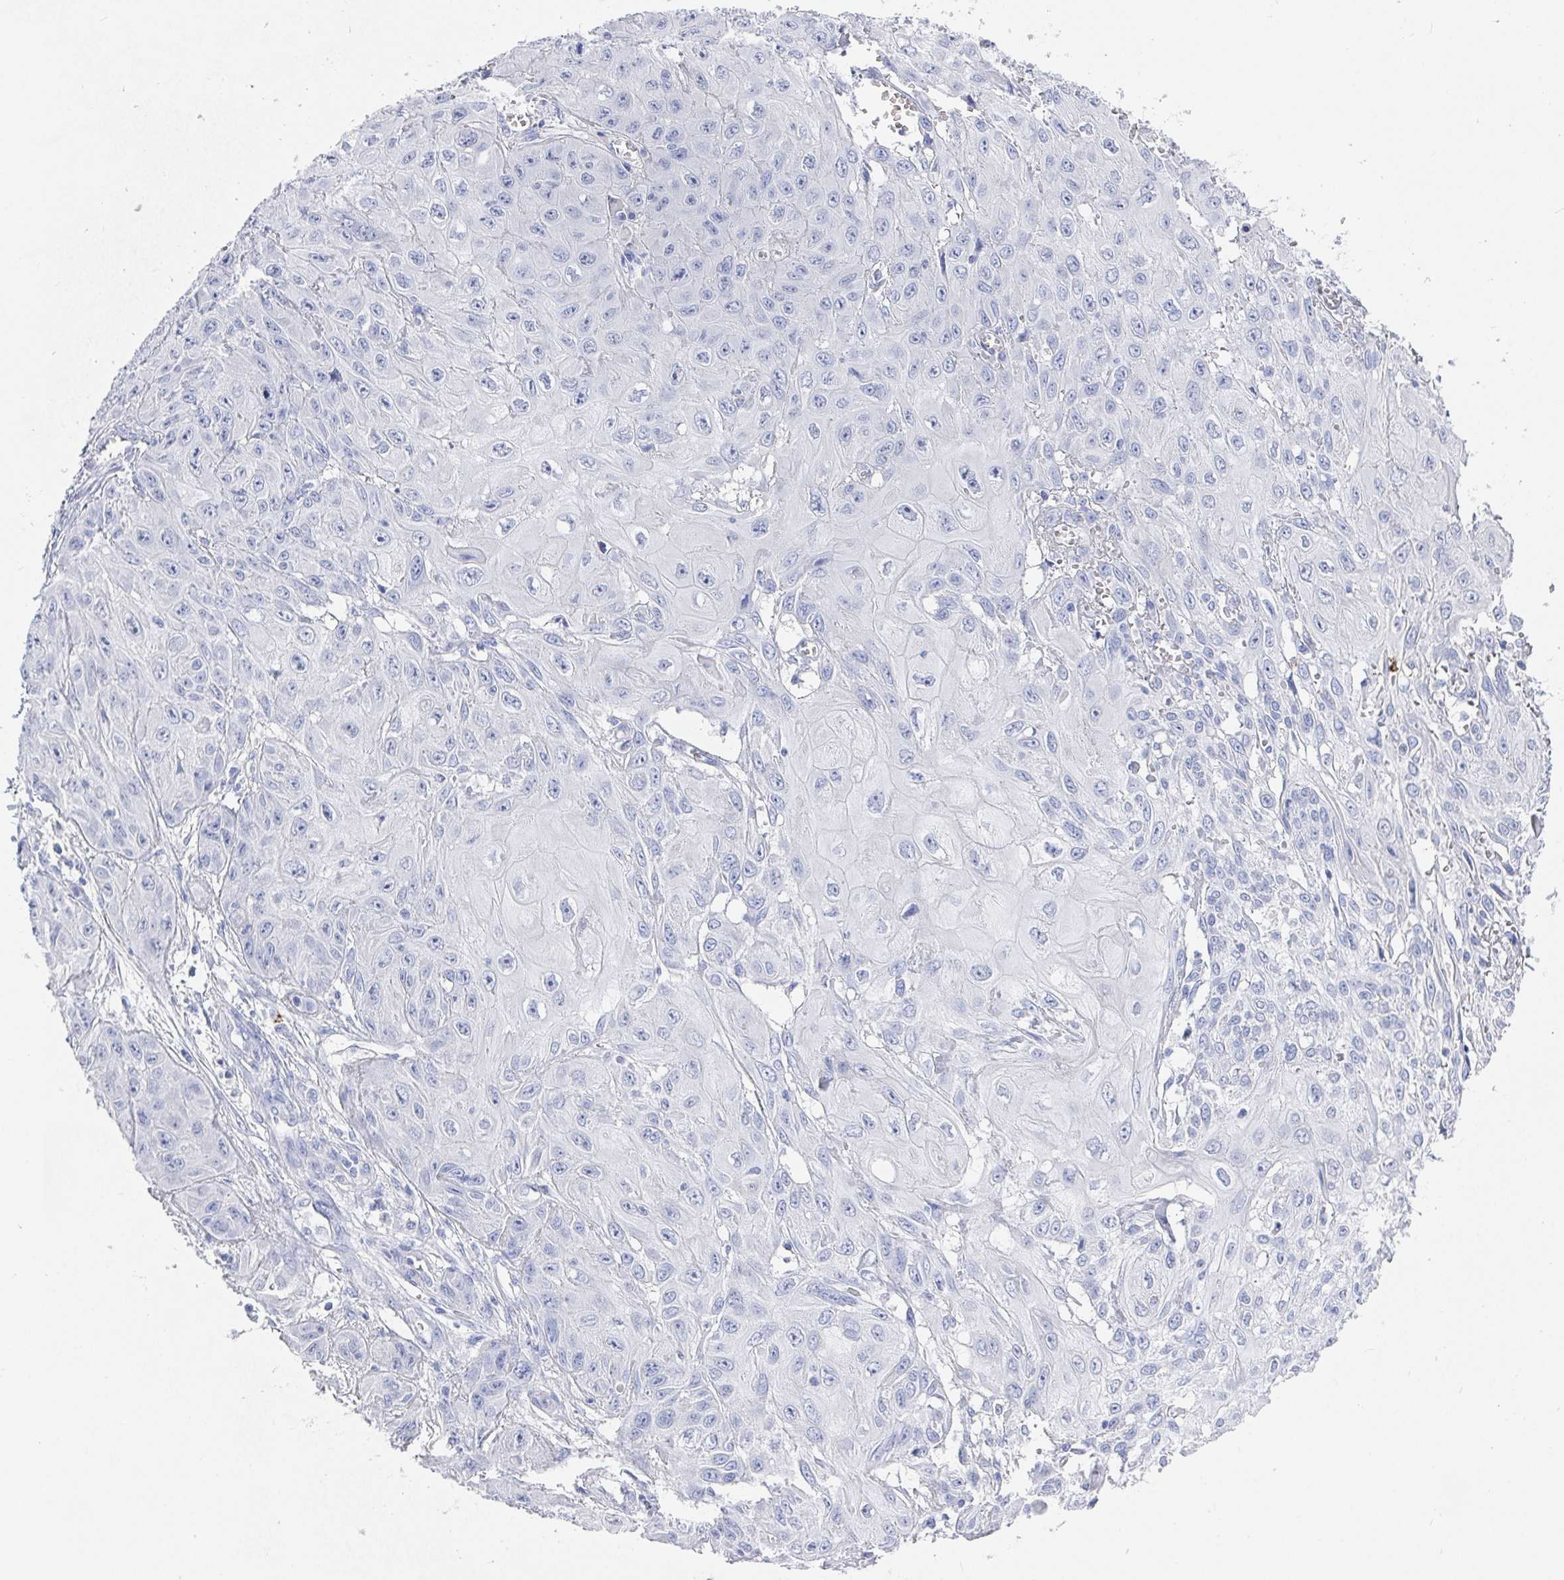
{"staining": {"intensity": "negative", "quantity": "none", "location": "none"}, "tissue": "skin cancer", "cell_type": "Tumor cells", "image_type": "cancer", "snomed": [{"axis": "morphology", "description": "Squamous cell carcinoma, NOS"}, {"axis": "topography", "description": "Skin"}, {"axis": "topography", "description": "Vulva"}], "caption": "Tumor cells show no significant staining in skin cancer (squamous cell carcinoma).", "gene": "GRIA1", "patient": {"sex": "female", "age": 71}}